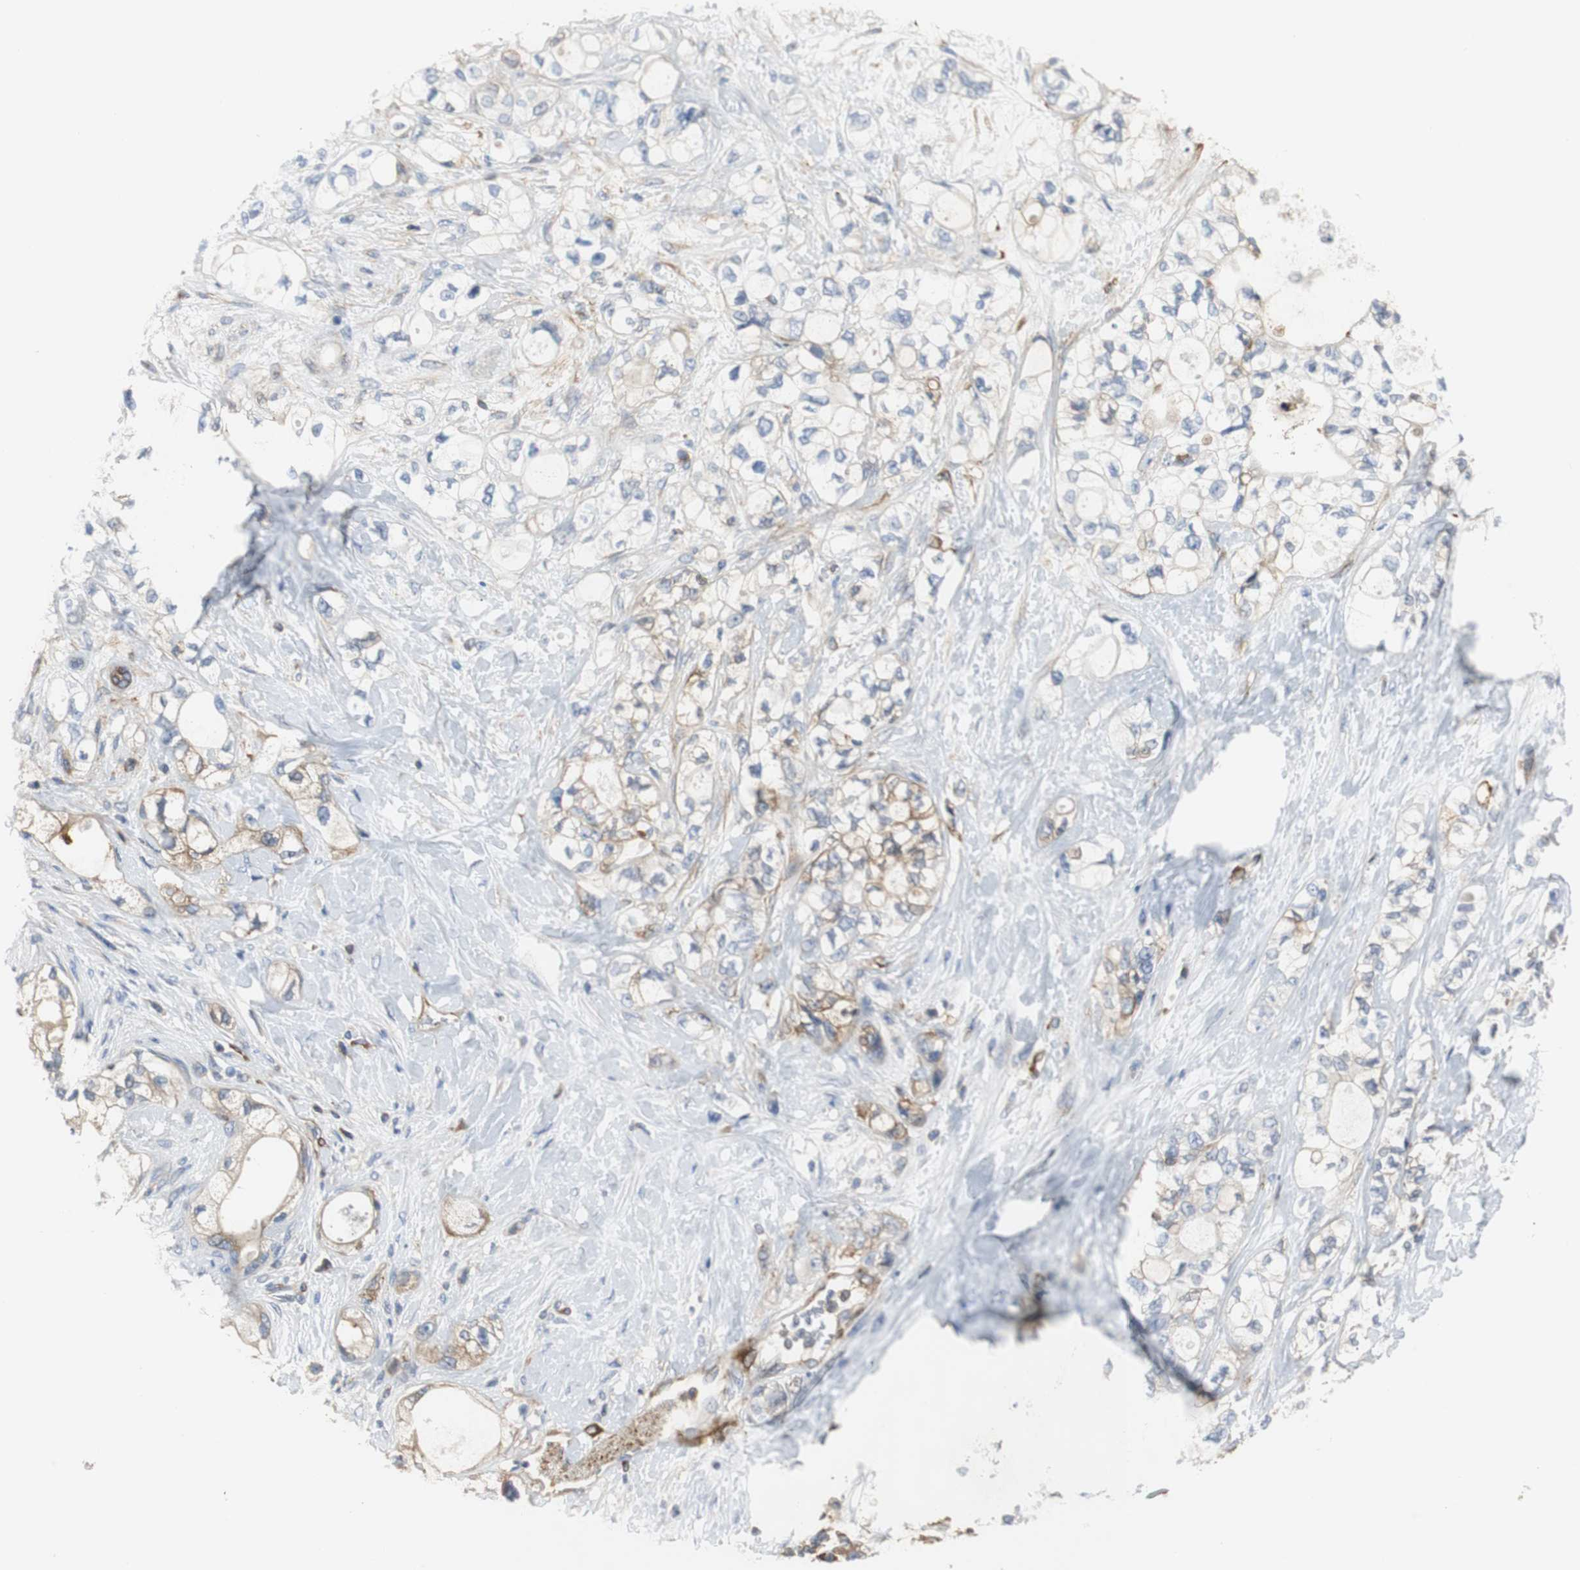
{"staining": {"intensity": "moderate", "quantity": "25%-75%", "location": "cytoplasmic/membranous"}, "tissue": "pancreatic cancer", "cell_type": "Tumor cells", "image_type": "cancer", "snomed": [{"axis": "morphology", "description": "Adenocarcinoma, NOS"}, {"axis": "topography", "description": "Pancreas"}], "caption": "Pancreatic cancer stained with a protein marker demonstrates moderate staining in tumor cells.", "gene": "GYS1", "patient": {"sex": "male", "age": 70}}